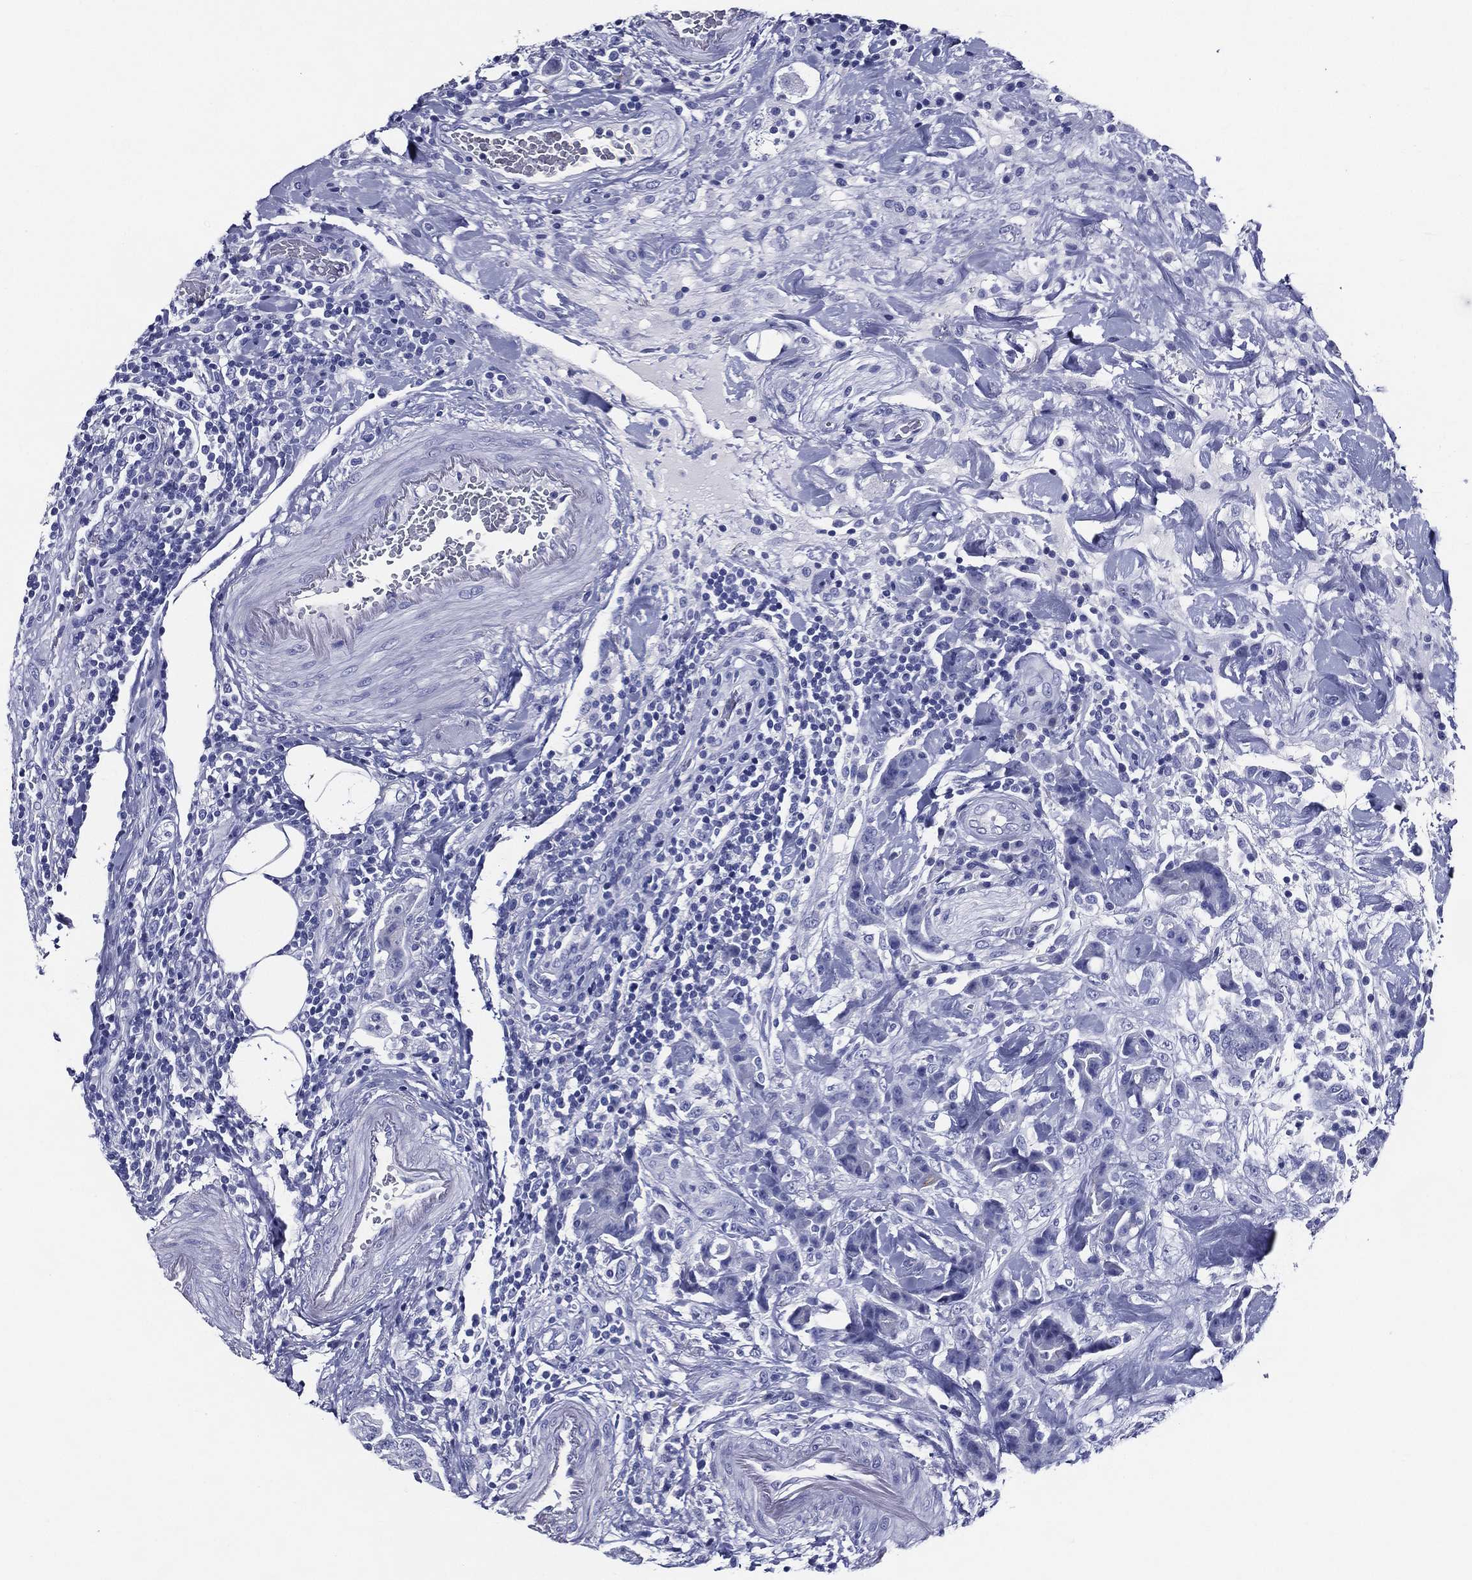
{"staining": {"intensity": "negative", "quantity": "none", "location": "none"}, "tissue": "colorectal cancer", "cell_type": "Tumor cells", "image_type": "cancer", "snomed": [{"axis": "morphology", "description": "Adenocarcinoma, NOS"}, {"axis": "topography", "description": "Colon"}], "caption": "An immunohistochemistry histopathology image of adenocarcinoma (colorectal) is shown. There is no staining in tumor cells of adenocarcinoma (colorectal). (DAB IHC visualized using brightfield microscopy, high magnification).", "gene": "ACE2", "patient": {"sex": "female", "age": 69}}